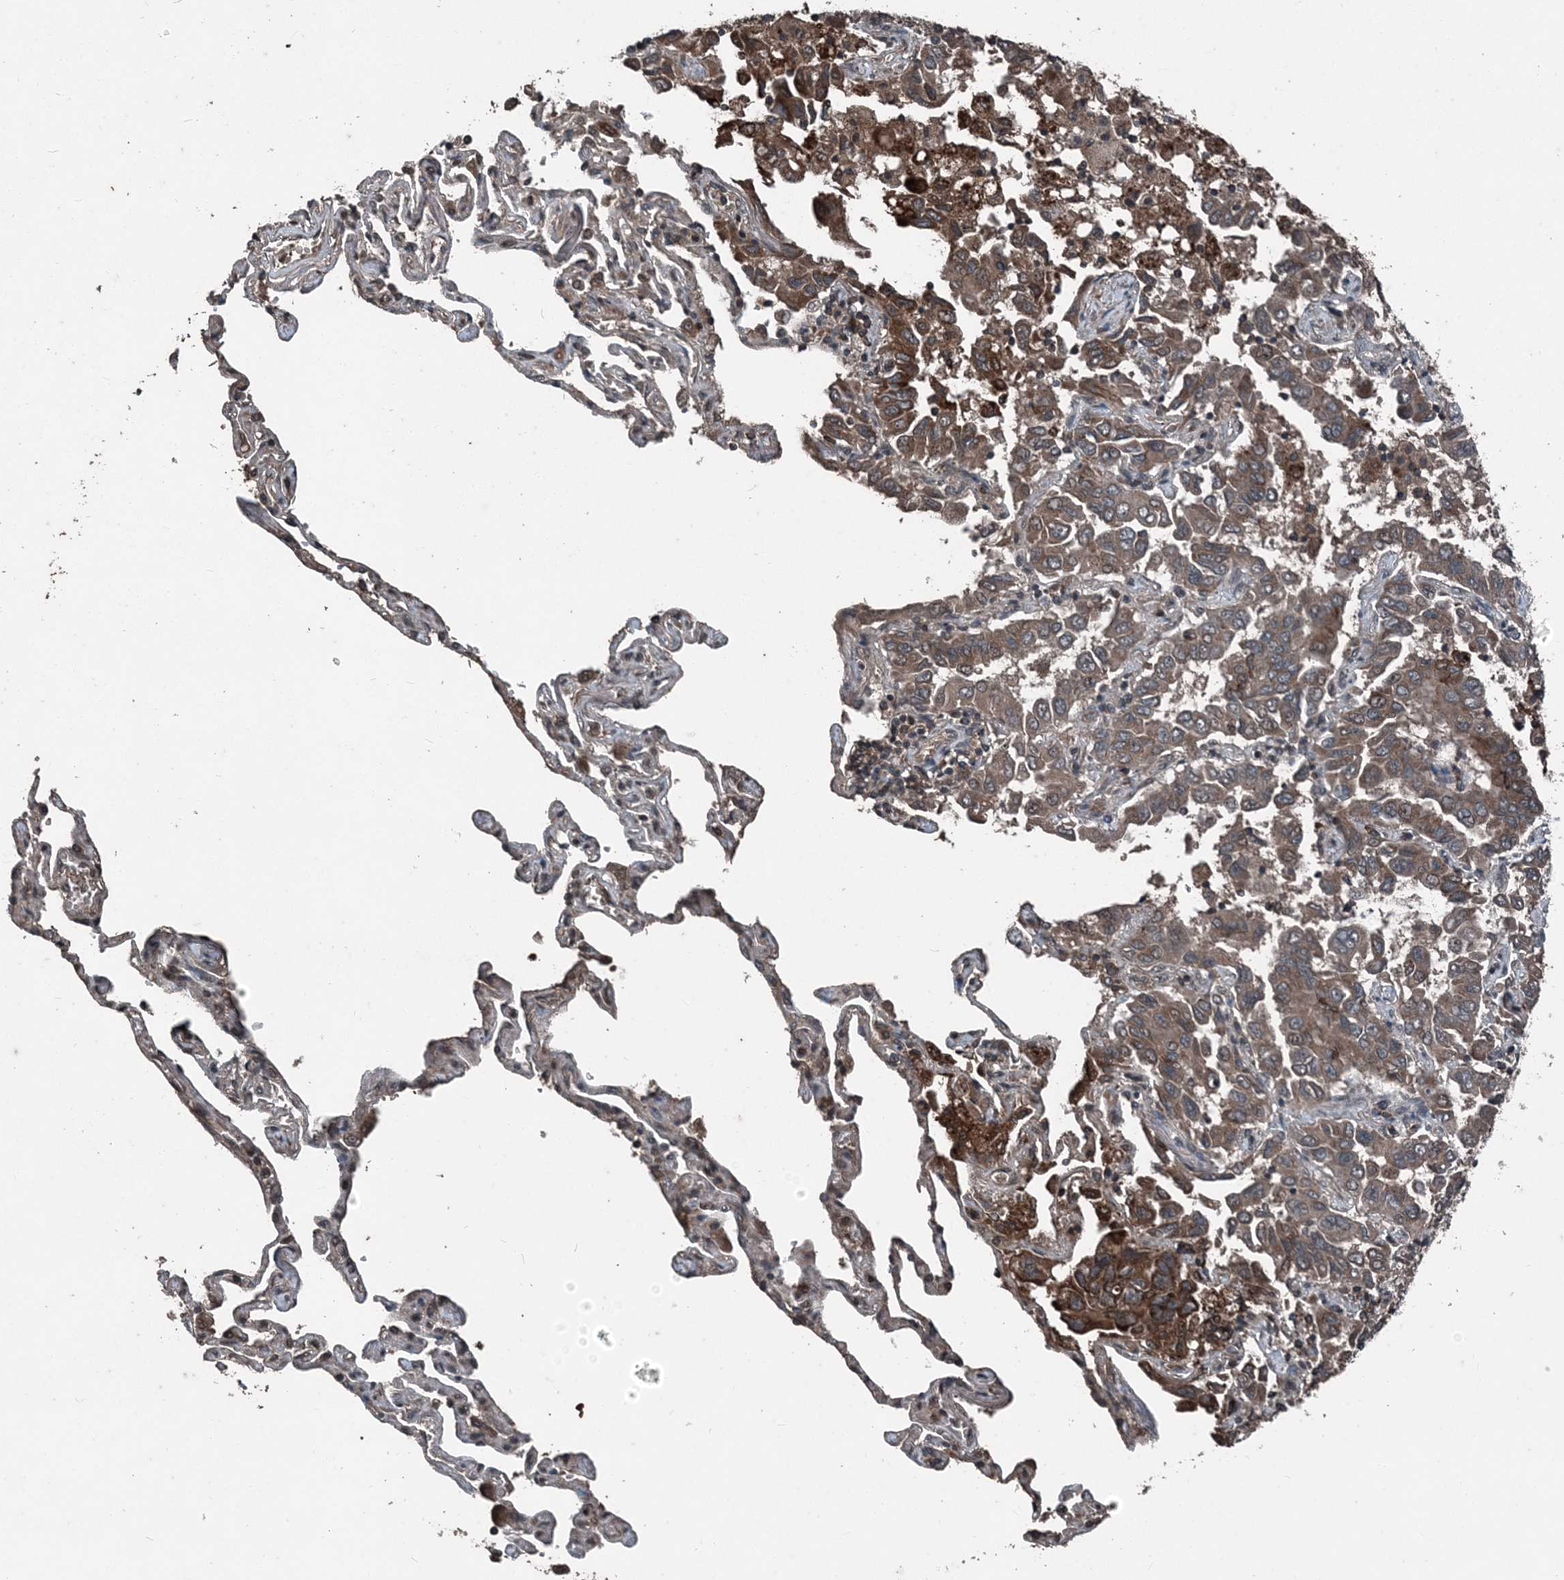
{"staining": {"intensity": "moderate", "quantity": ">75%", "location": "cytoplasmic/membranous"}, "tissue": "lung cancer", "cell_type": "Tumor cells", "image_type": "cancer", "snomed": [{"axis": "morphology", "description": "Adenocarcinoma, NOS"}, {"axis": "topography", "description": "Lung"}], "caption": "Immunohistochemistry (IHC) photomicrograph of neoplastic tissue: human lung cancer stained using IHC reveals medium levels of moderate protein expression localized specifically in the cytoplasmic/membranous of tumor cells, appearing as a cytoplasmic/membranous brown color.", "gene": "CFL1", "patient": {"sex": "male", "age": 64}}